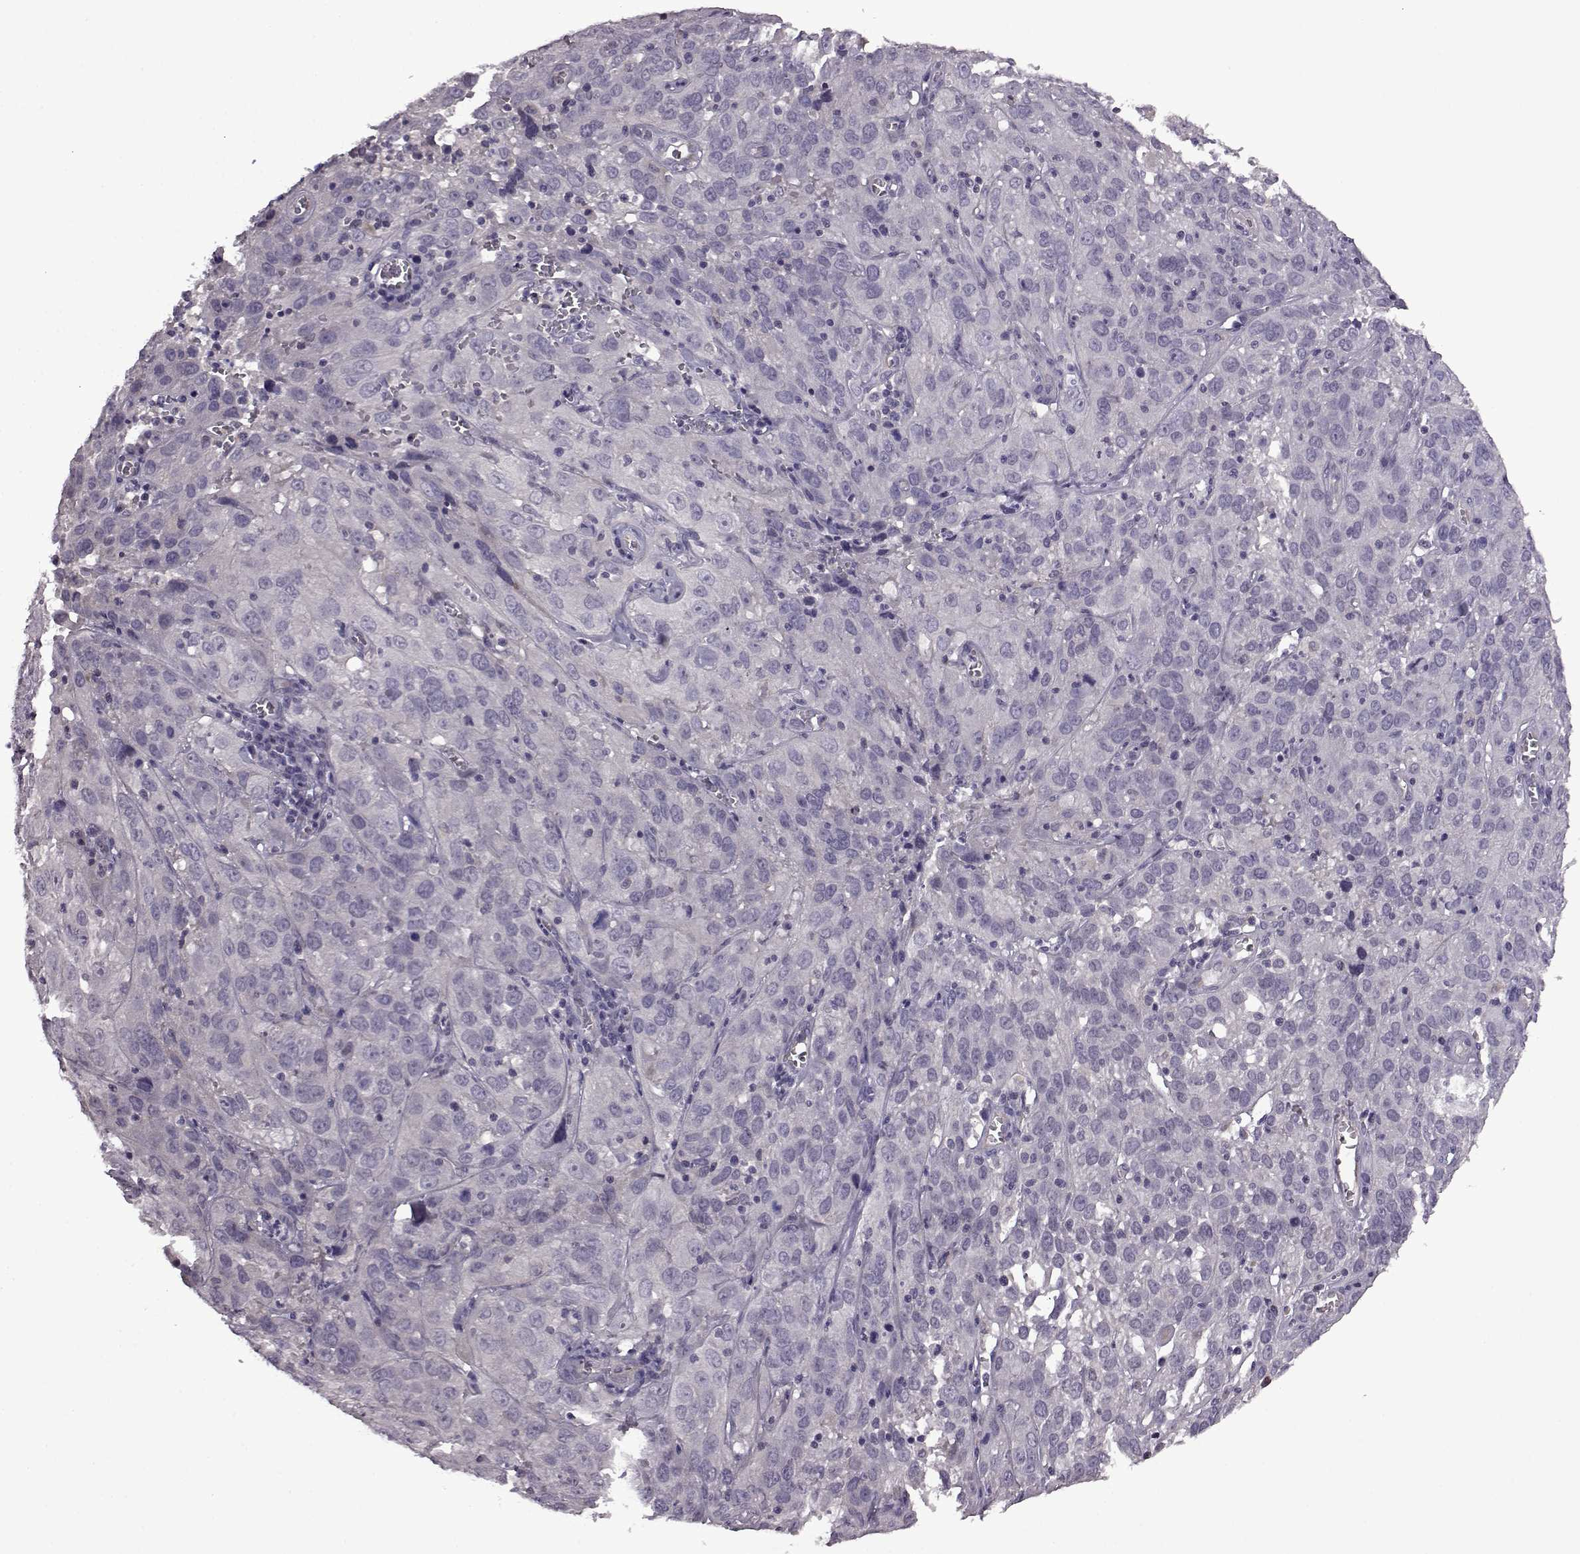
{"staining": {"intensity": "negative", "quantity": "none", "location": "none"}, "tissue": "cervical cancer", "cell_type": "Tumor cells", "image_type": "cancer", "snomed": [{"axis": "morphology", "description": "Squamous cell carcinoma, NOS"}, {"axis": "topography", "description": "Cervix"}], "caption": "A high-resolution micrograph shows IHC staining of cervical cancer, which shows no significant expression in tumor cells.", "gene": "EDDM3B", "patient": {"sex": "female", "age": 32}}